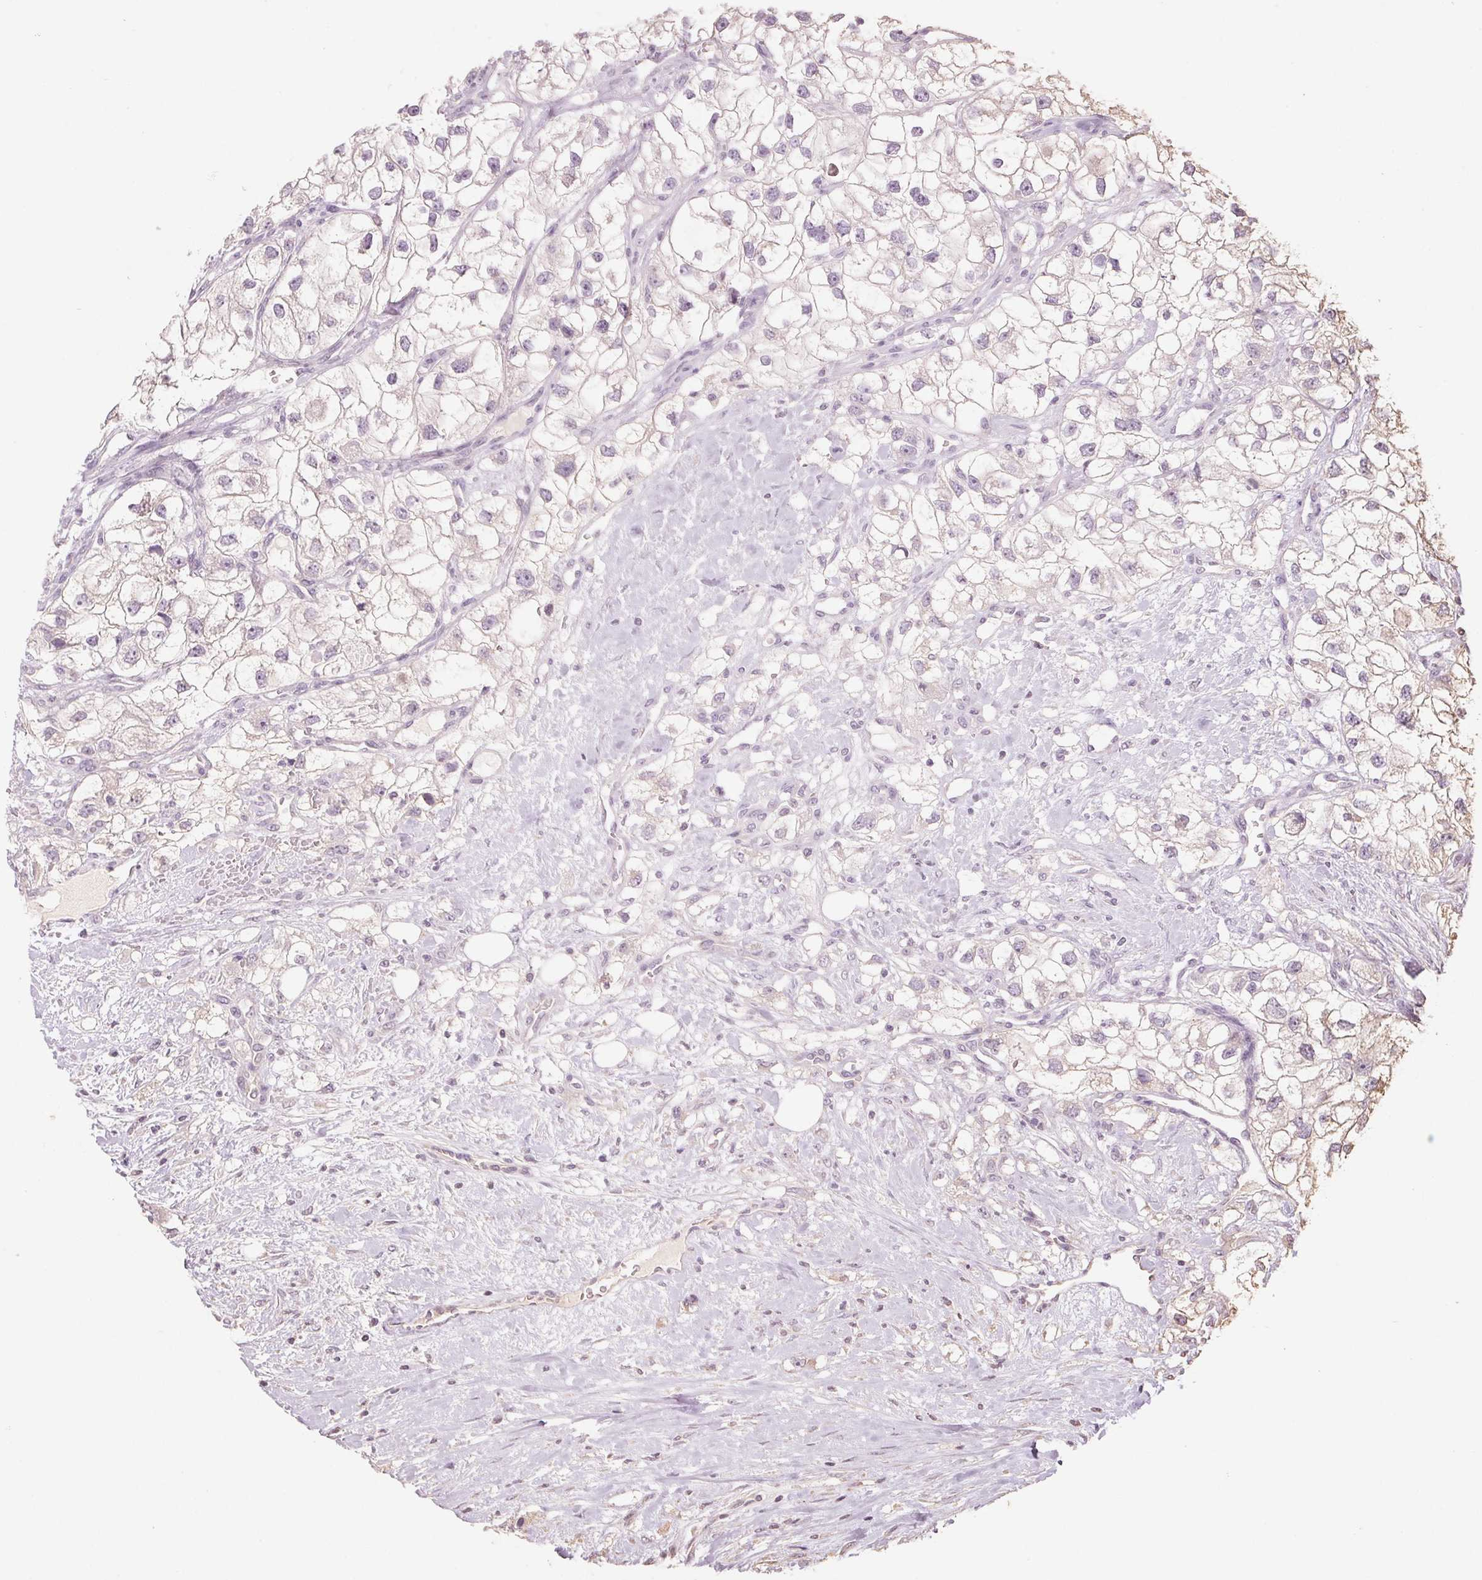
{"staining": {"intensity": "negative", "quantity": "none", "location": "none"}, "tissue": "renal cancer", "cell_type": "Tumor cells", "image_type": "cancer", "snomed": [{"axis": "morphology", "description": "Adenocarcinoma, NOS"}, {"axis": "topography", "description": "Kidney"}], "caption": "High power microscopy photomicrograph of an IHC image of renal adenocarcinoma, revealing no significant expression in tumor cells.", "gene": "COX14", "patient": {"sex": "male", "age": 59}}